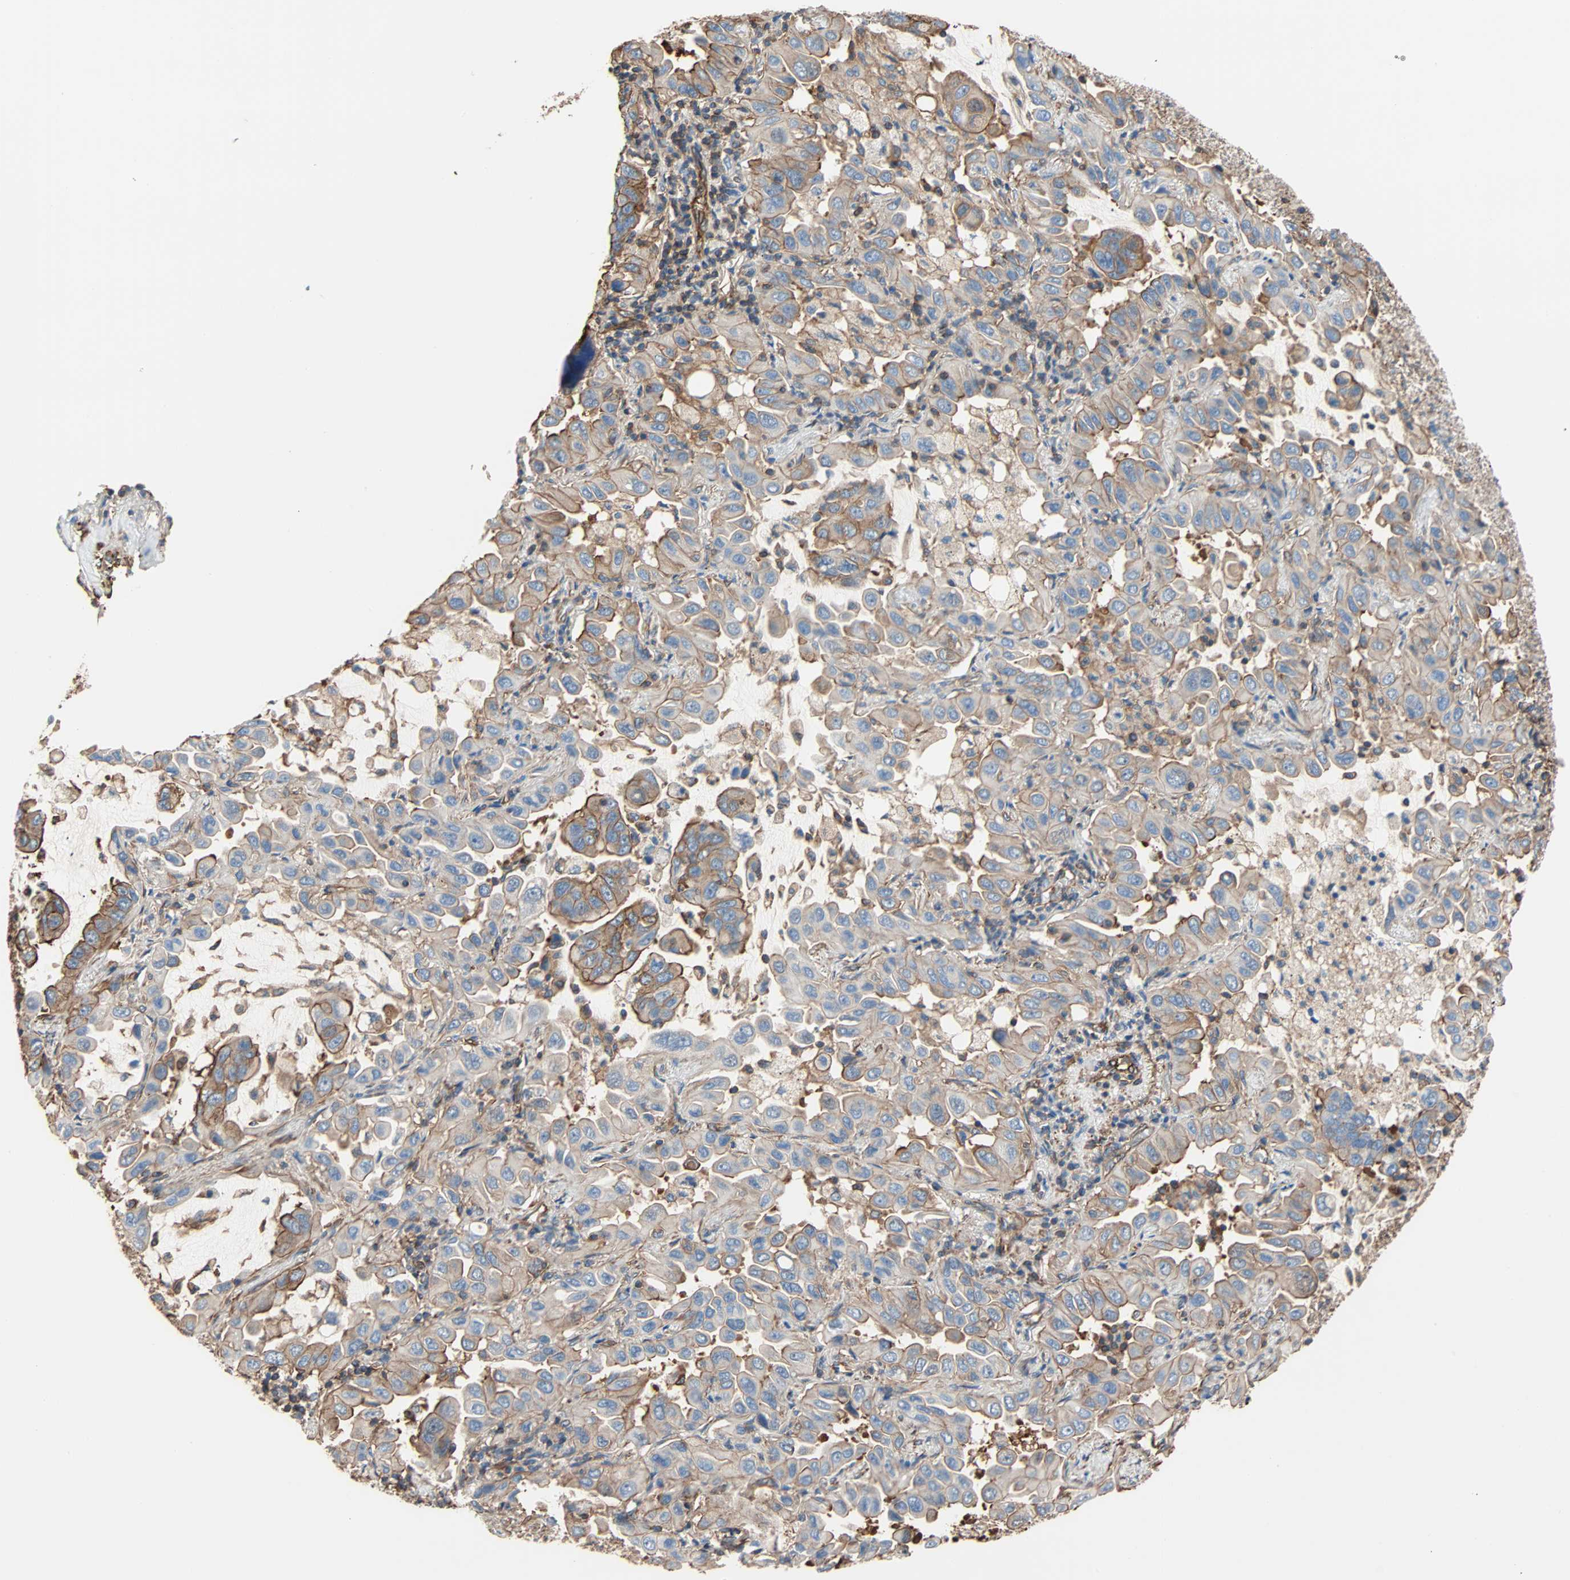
{"staining": {"intensity": "moderate", "quantity": "<25%", "location": "cytoplasmic/membranous"}, "tissue": "lung cancer", "cell_type": "Tumor cells", "image_type": "cancer", "snomed": [{"axis": "morphology", "description": "Adenocarcinoma, NOS"}, {"axis": "topography", "description": "Lung"}], "caption": "Lung cancer (adenocarcinoma) was stained to show a protein in brown. There is low levels of moderate cytoplasmic/membranous staining in about <25% of tumor cells.", "gene": "GALNT10", "patient": {"sex": "male", "age": 64}}